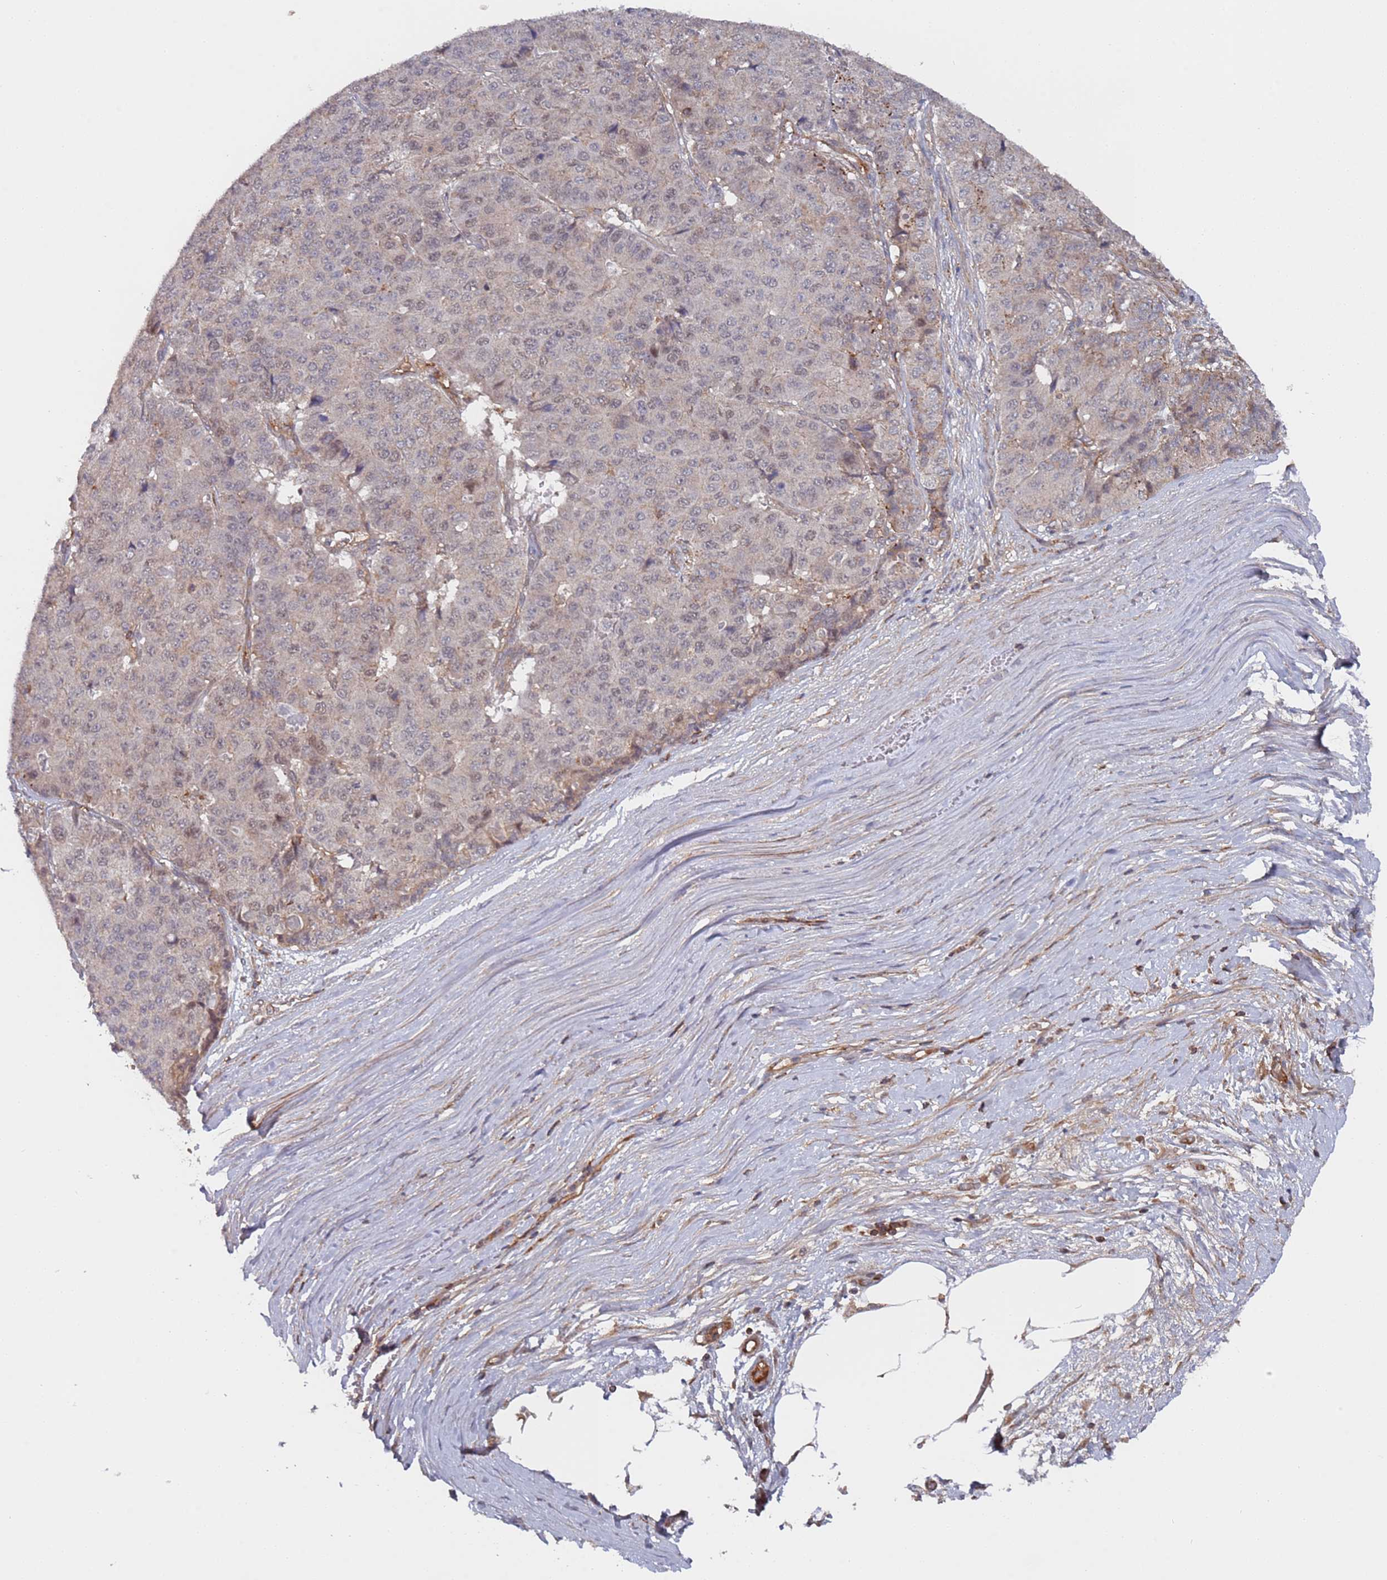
{"staining": {"intensity": "weak", "quantity": "<25%", "location": "nuclear"}, "tissue": "pancreatic cancer", "cell_type": "Tumor cells", "image_type": "cancer", "snomed": [{"axis": "morphology", "description": "Adenocarcinoma, NOS"}, {"axis": "topography", "description": "Pancreas"}], "caption": "High power microscopy image of an IHC histopathology image of pancreatic cancer, revealing no significant positivity in tumor cells. The staining was performed using DAB to visualize the protein expression in brown, while the nuclei were stained in blue with hematoxylin (Magnification: 20x).", "gene": "DDX60", "patient": {"sex": "male", "age": 50}}